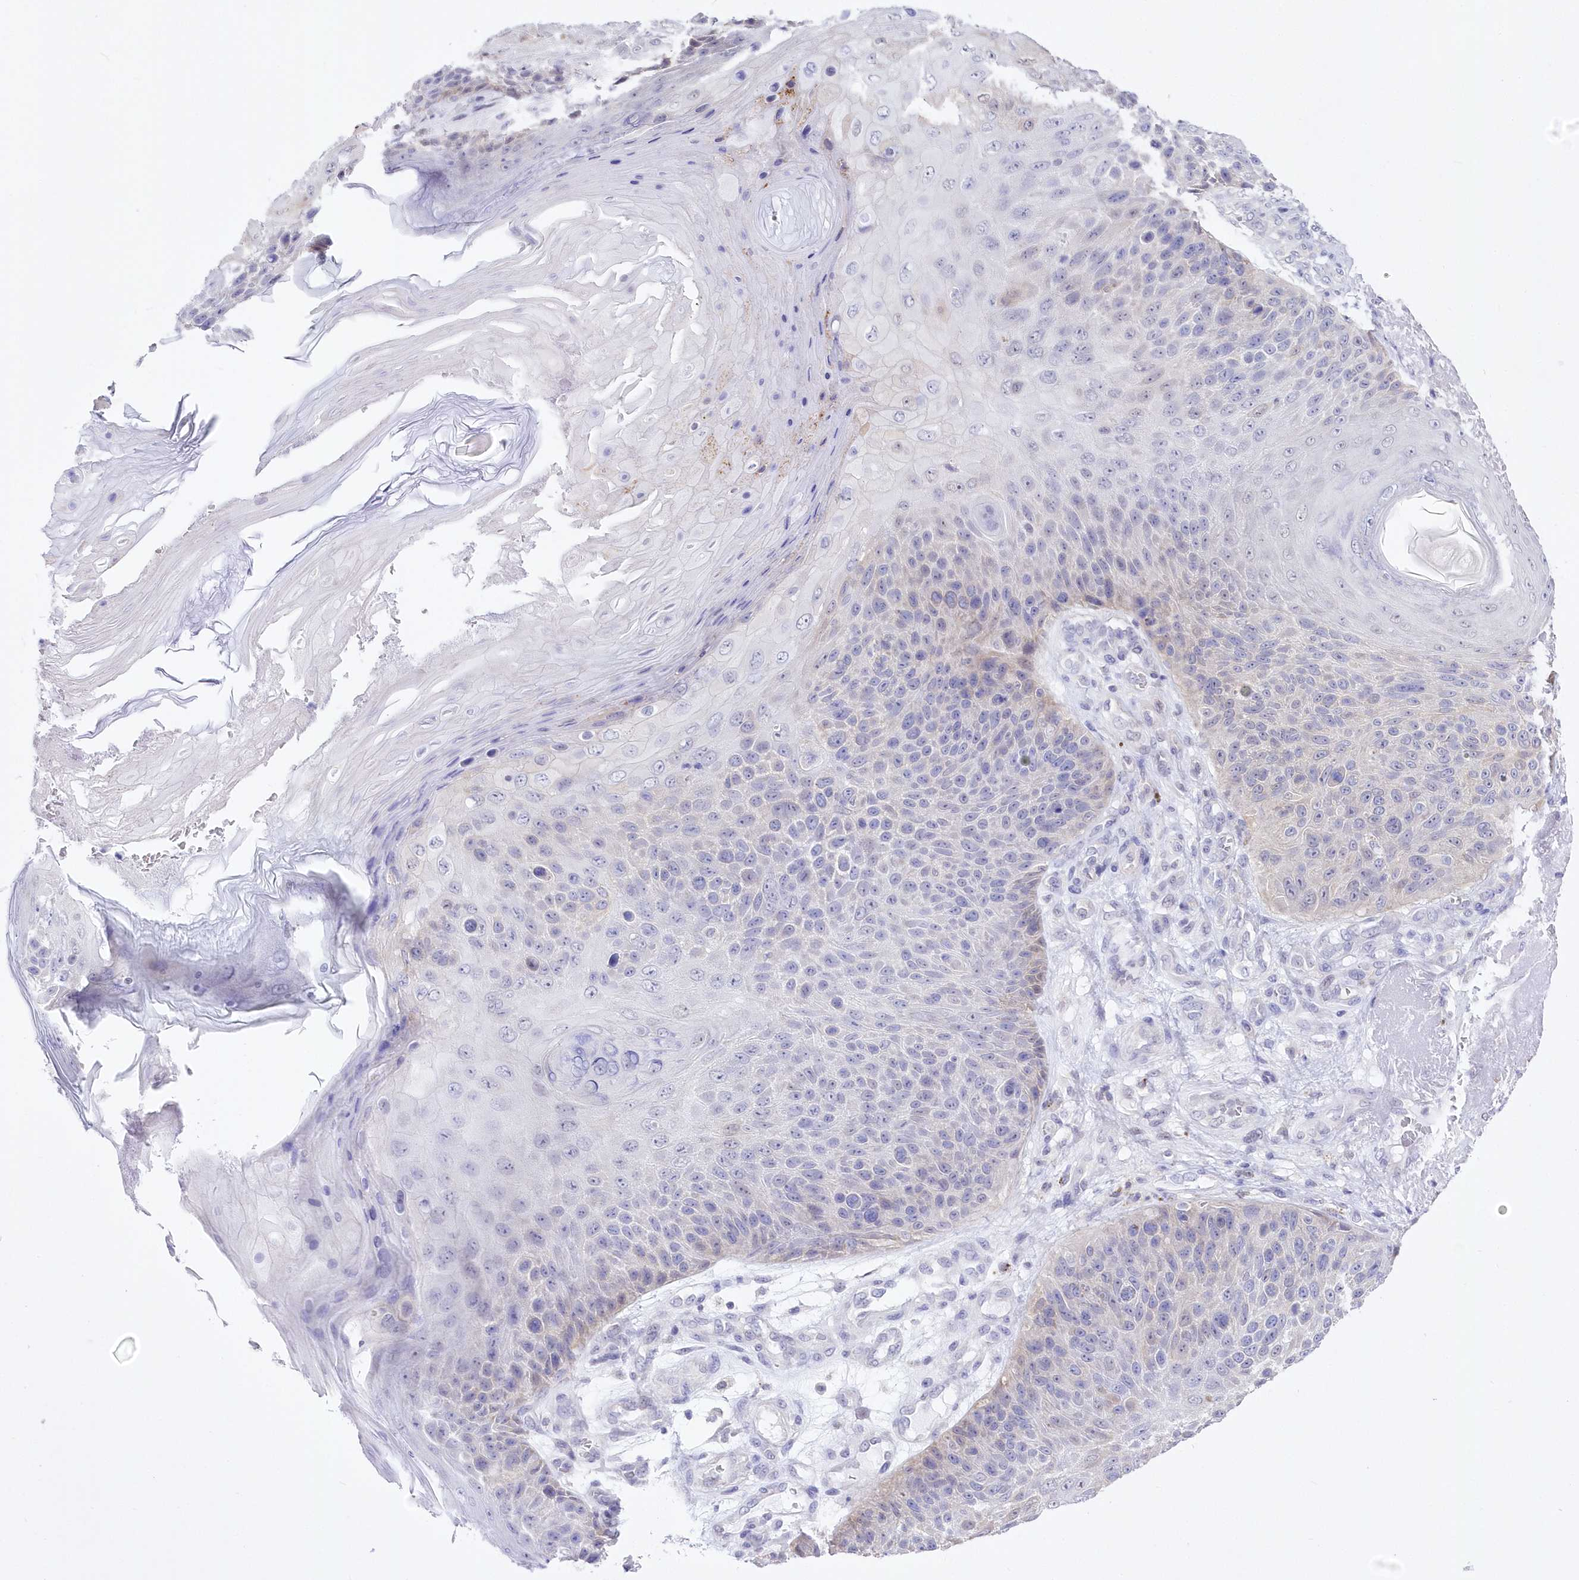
{"staining": {"intensity": "negative", "quantity": "none", "location": "none"}, "tissue": "skin cancer", "cell_type": "Tumor cells", "image_type": "cancer", "snomed": [{"axis": "morphology", "description": "Squamous cell carcinoma, NOS"}, {"axis": "topography", "description": "Skin"}], "caption": "IHC histopathology image of human skin squamous cell carcinoma stained for a protein (brown), which displays no staining in tumor cells.", "gene": "UBA6", "patient": {"sex": "female", "age": 88}}